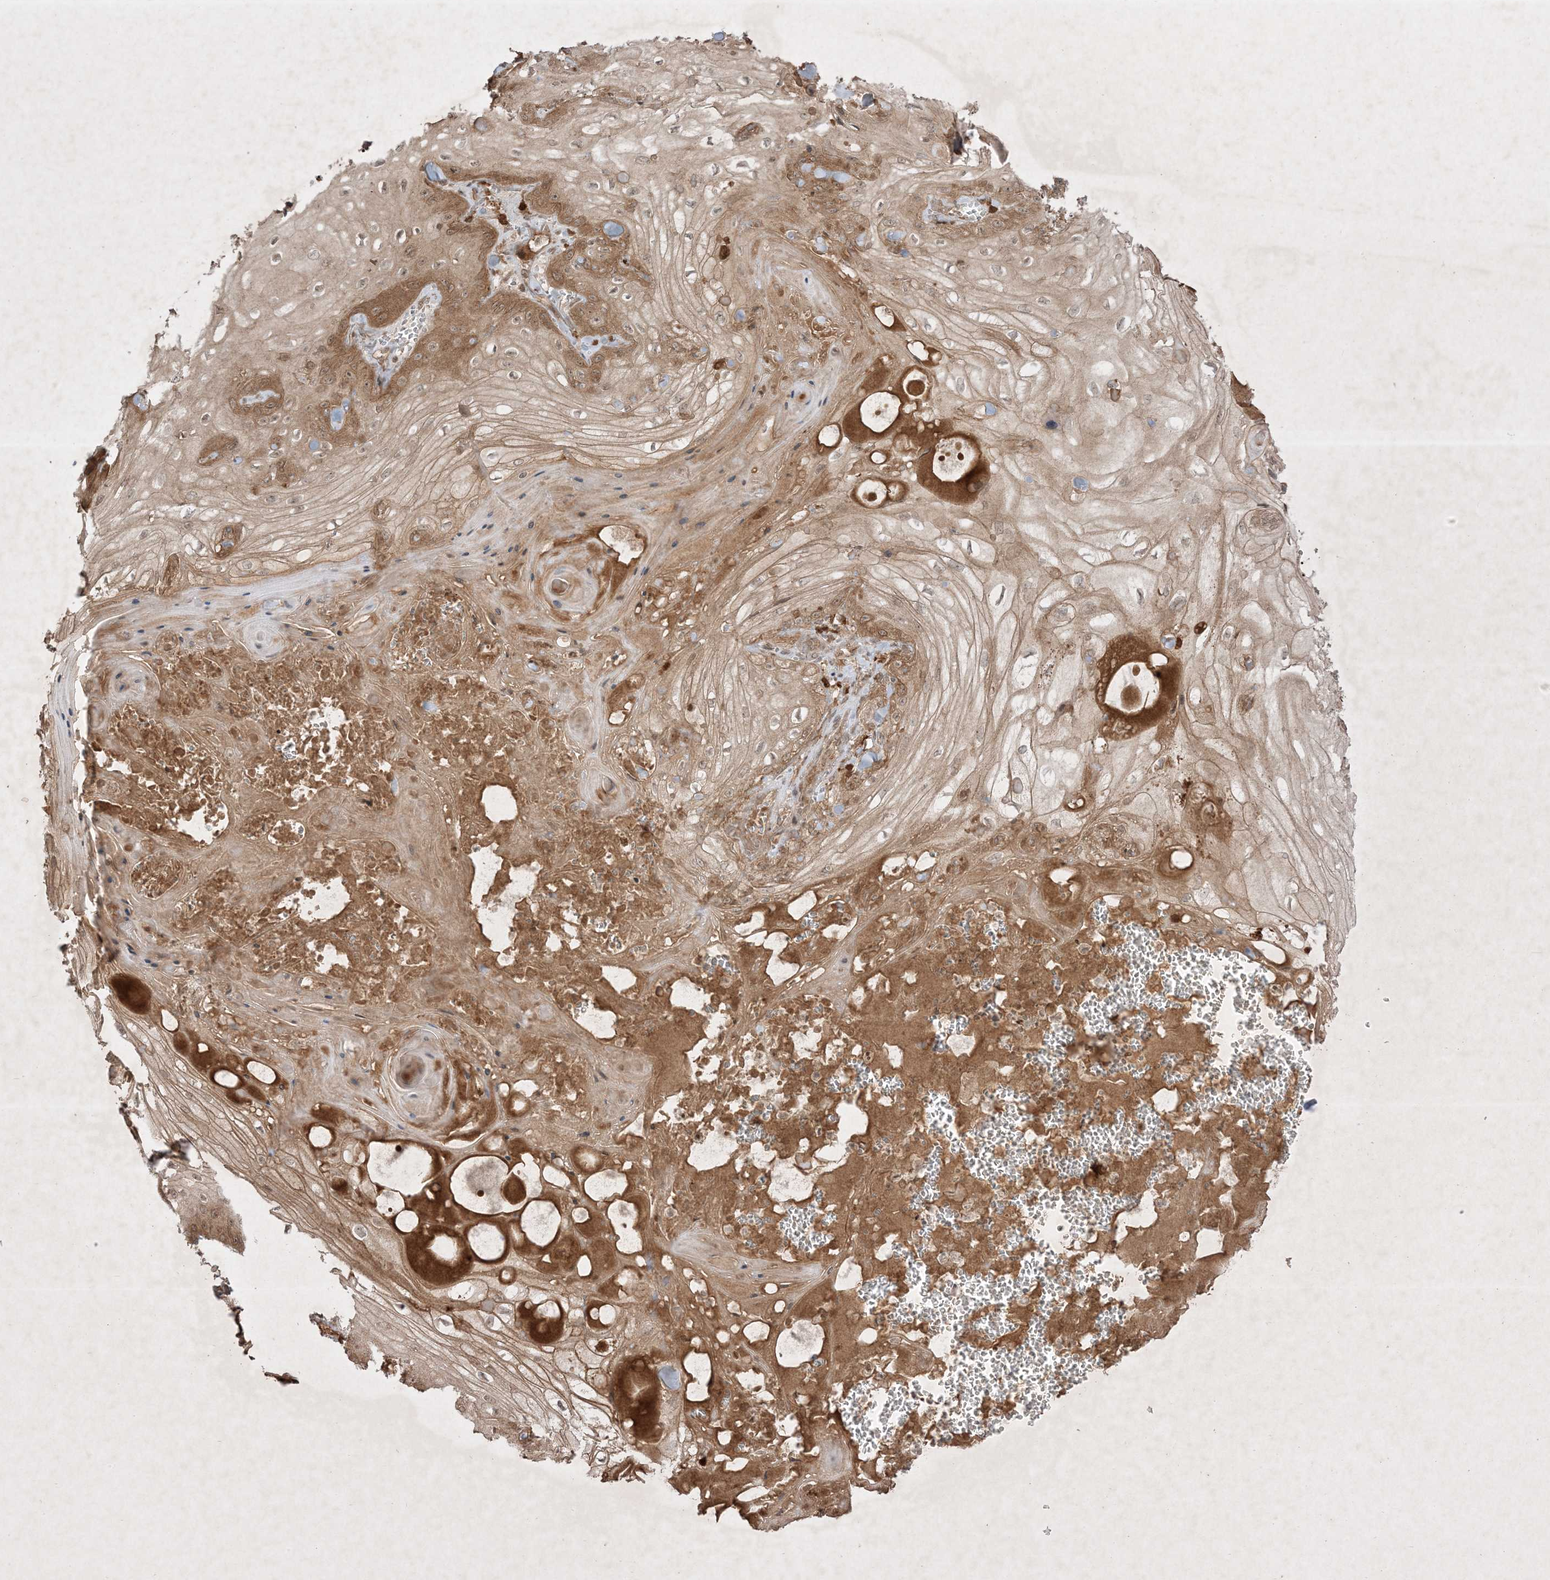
{"staining": {"intensity": "moderate", "quantity": "25%-75%", "location": "cytoplasmic/membranous"}, "tissue": "skin cancer", "cell_type": "Tumor cells", "image_type": "cancer", "snomed": [{"axis": "morphology", "description": "Squamous cell carcinoma, NOS"}, {"axis": "topography", "description": "Skin"}], "caption": "Immunohistochemical staining of human squamous cell carcinoma (skin) displays moderate cytoplasmic/membranous protein staining in about 25%-75% of tumor cells.", "gene": "PTK6", "patient": {"sex": "male", "age": 74}}